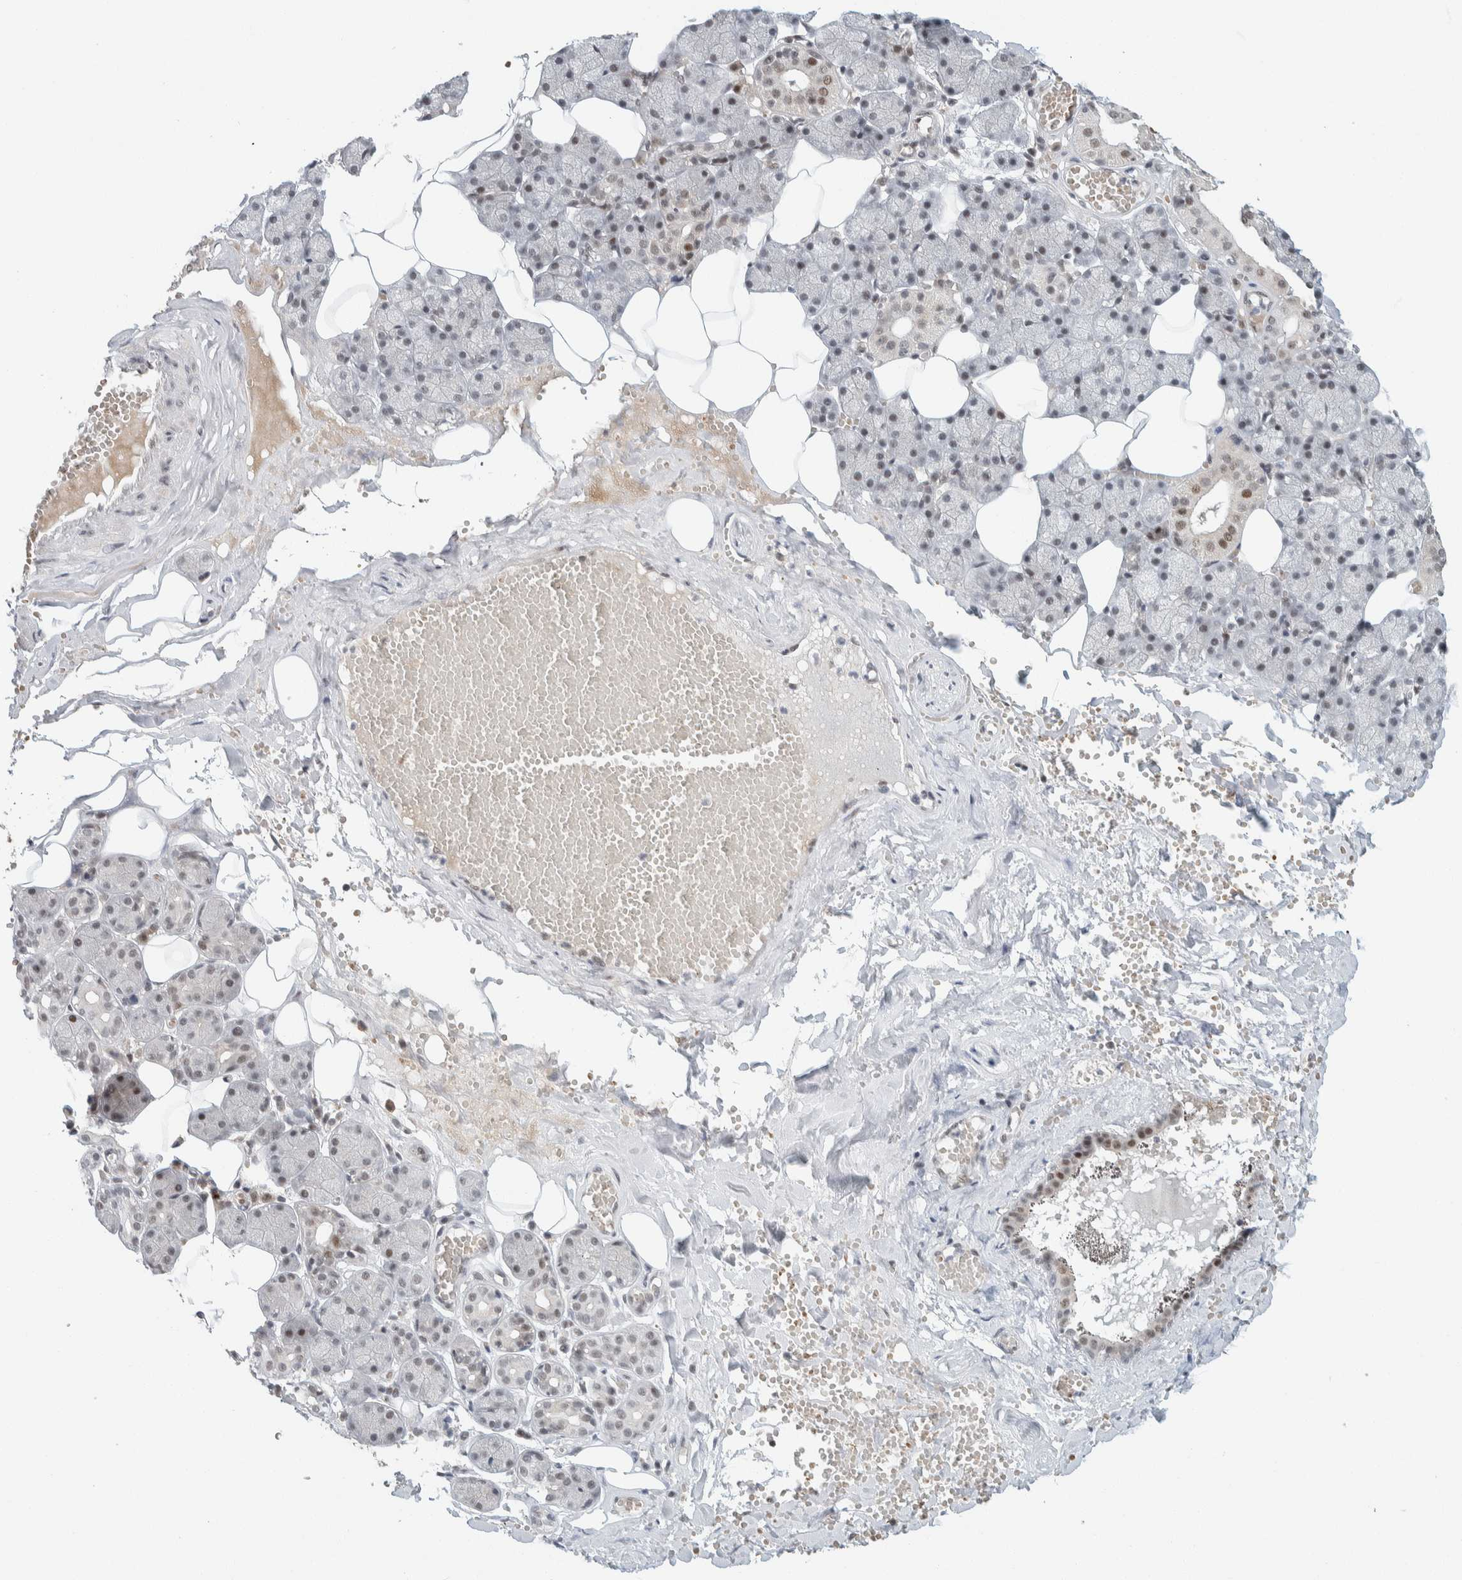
{"staining": {"intensity": "weak", "quantity": "25%-75%", "location": "nuclear"}, "tissue": "salivary gland", "cell_type": "Glandular cells", "image_type": "normal", "snomed": [{"axis": "morphology", "description": "Normal tissue, NOS"}, {"axis": "topography", "description": "Salivary gland"}], "caption": "Glandular cells exhibit low levels of weak nuclear staining in about 25%-75% of cells in benign human salivary gland. (brown staining indicates protein expression, while blue staining denotes nuclei).", "gene": "ZBTB2", "patient": {"sex": "male", "age": 62}}